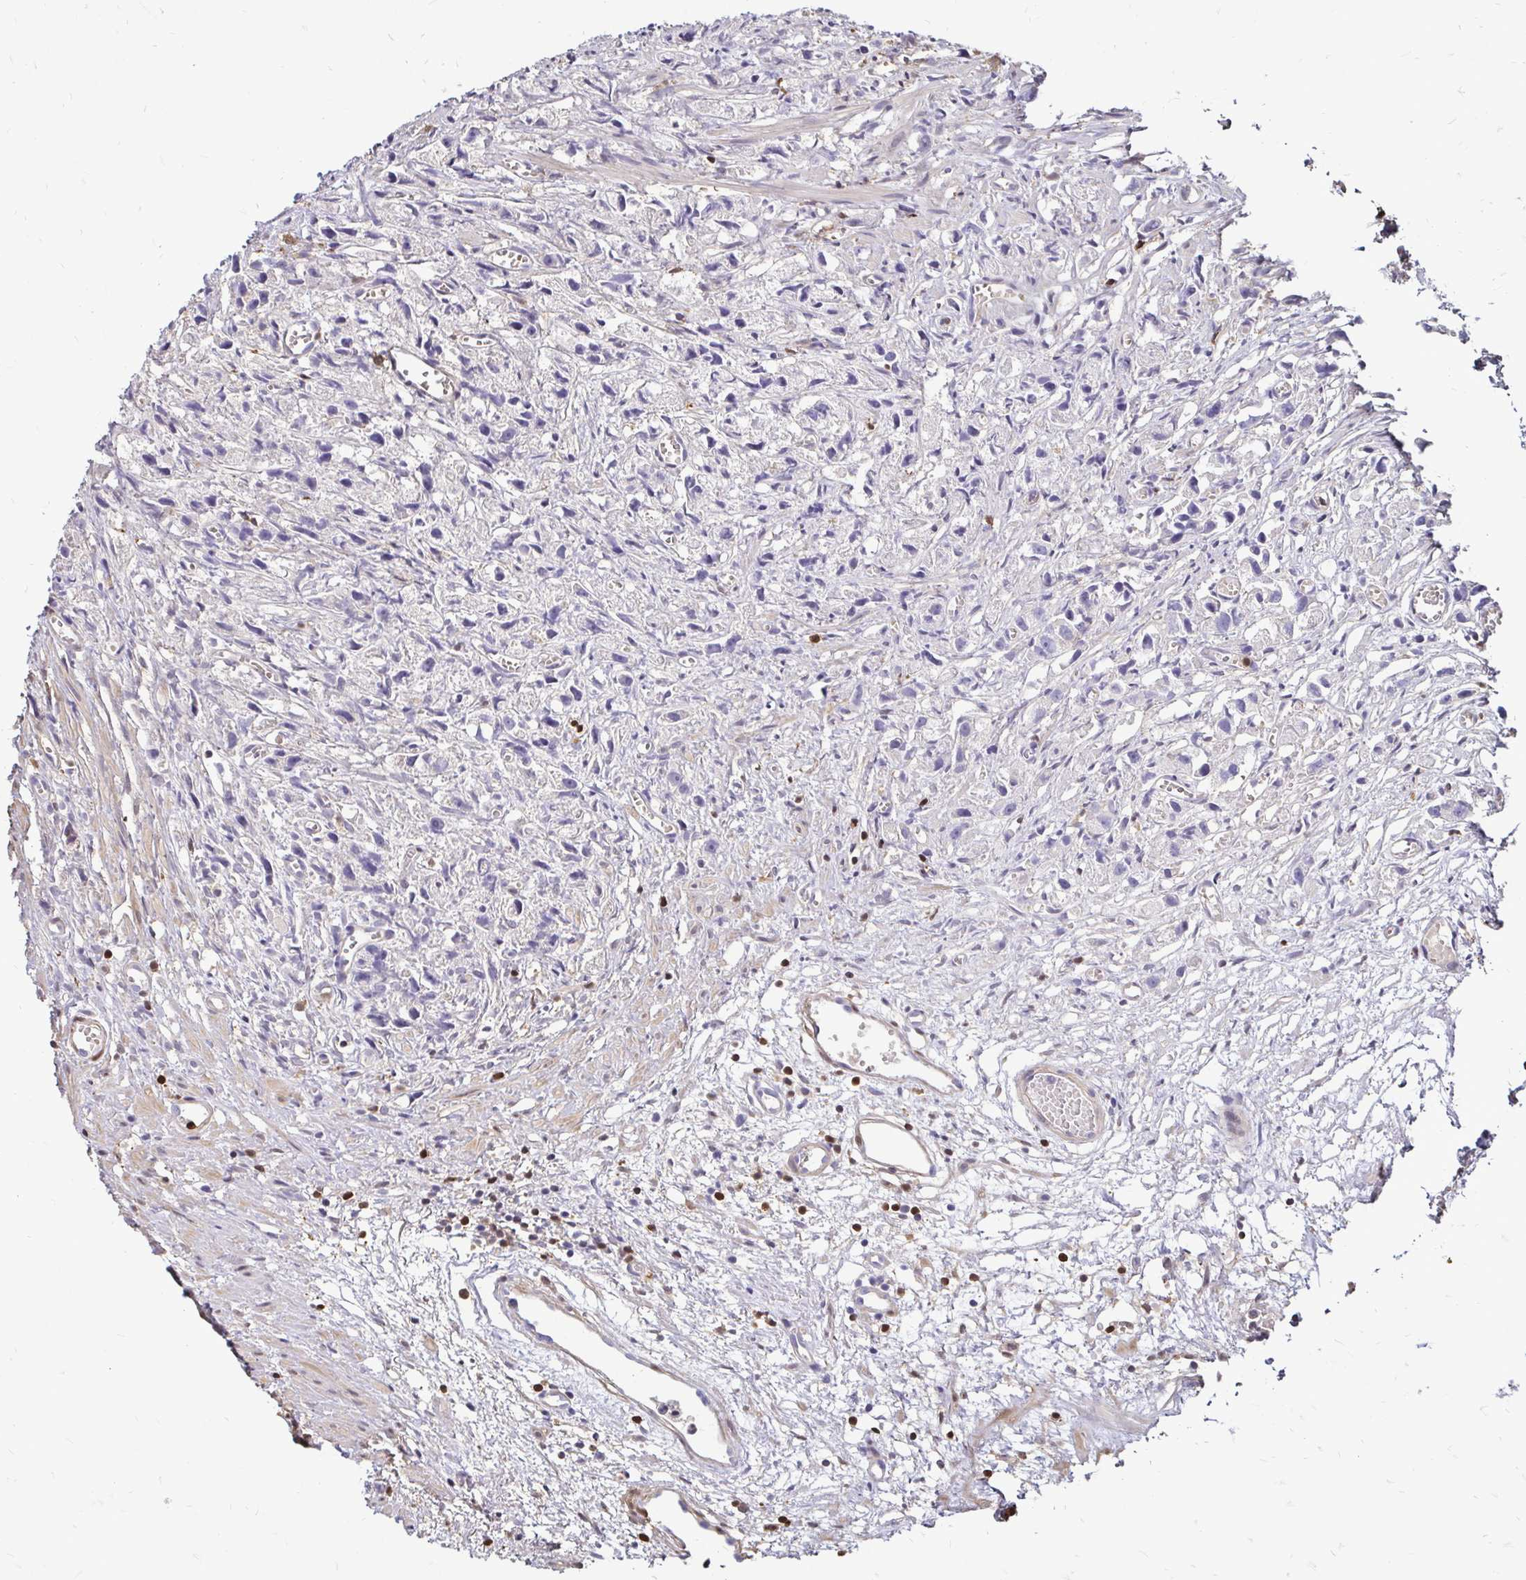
{"staining": {"intensity": "negative", "quantity": "none", "location": "none"}, "tissue": "prostate cancer", "cell_type": "Tumor cells", "image_type": "cancer", "snomed": [{"axis": "morphology", "description": "Adenocarcinoma, High grade"}, {"axis": "topography", "description": "Prostate"}], "caption": "There is no significant staining in tumor cells of adenocarcinoma (high-grade) (prostate).", "gene": "ZFP1", "patient": {"sex": "male", "age": 75}}